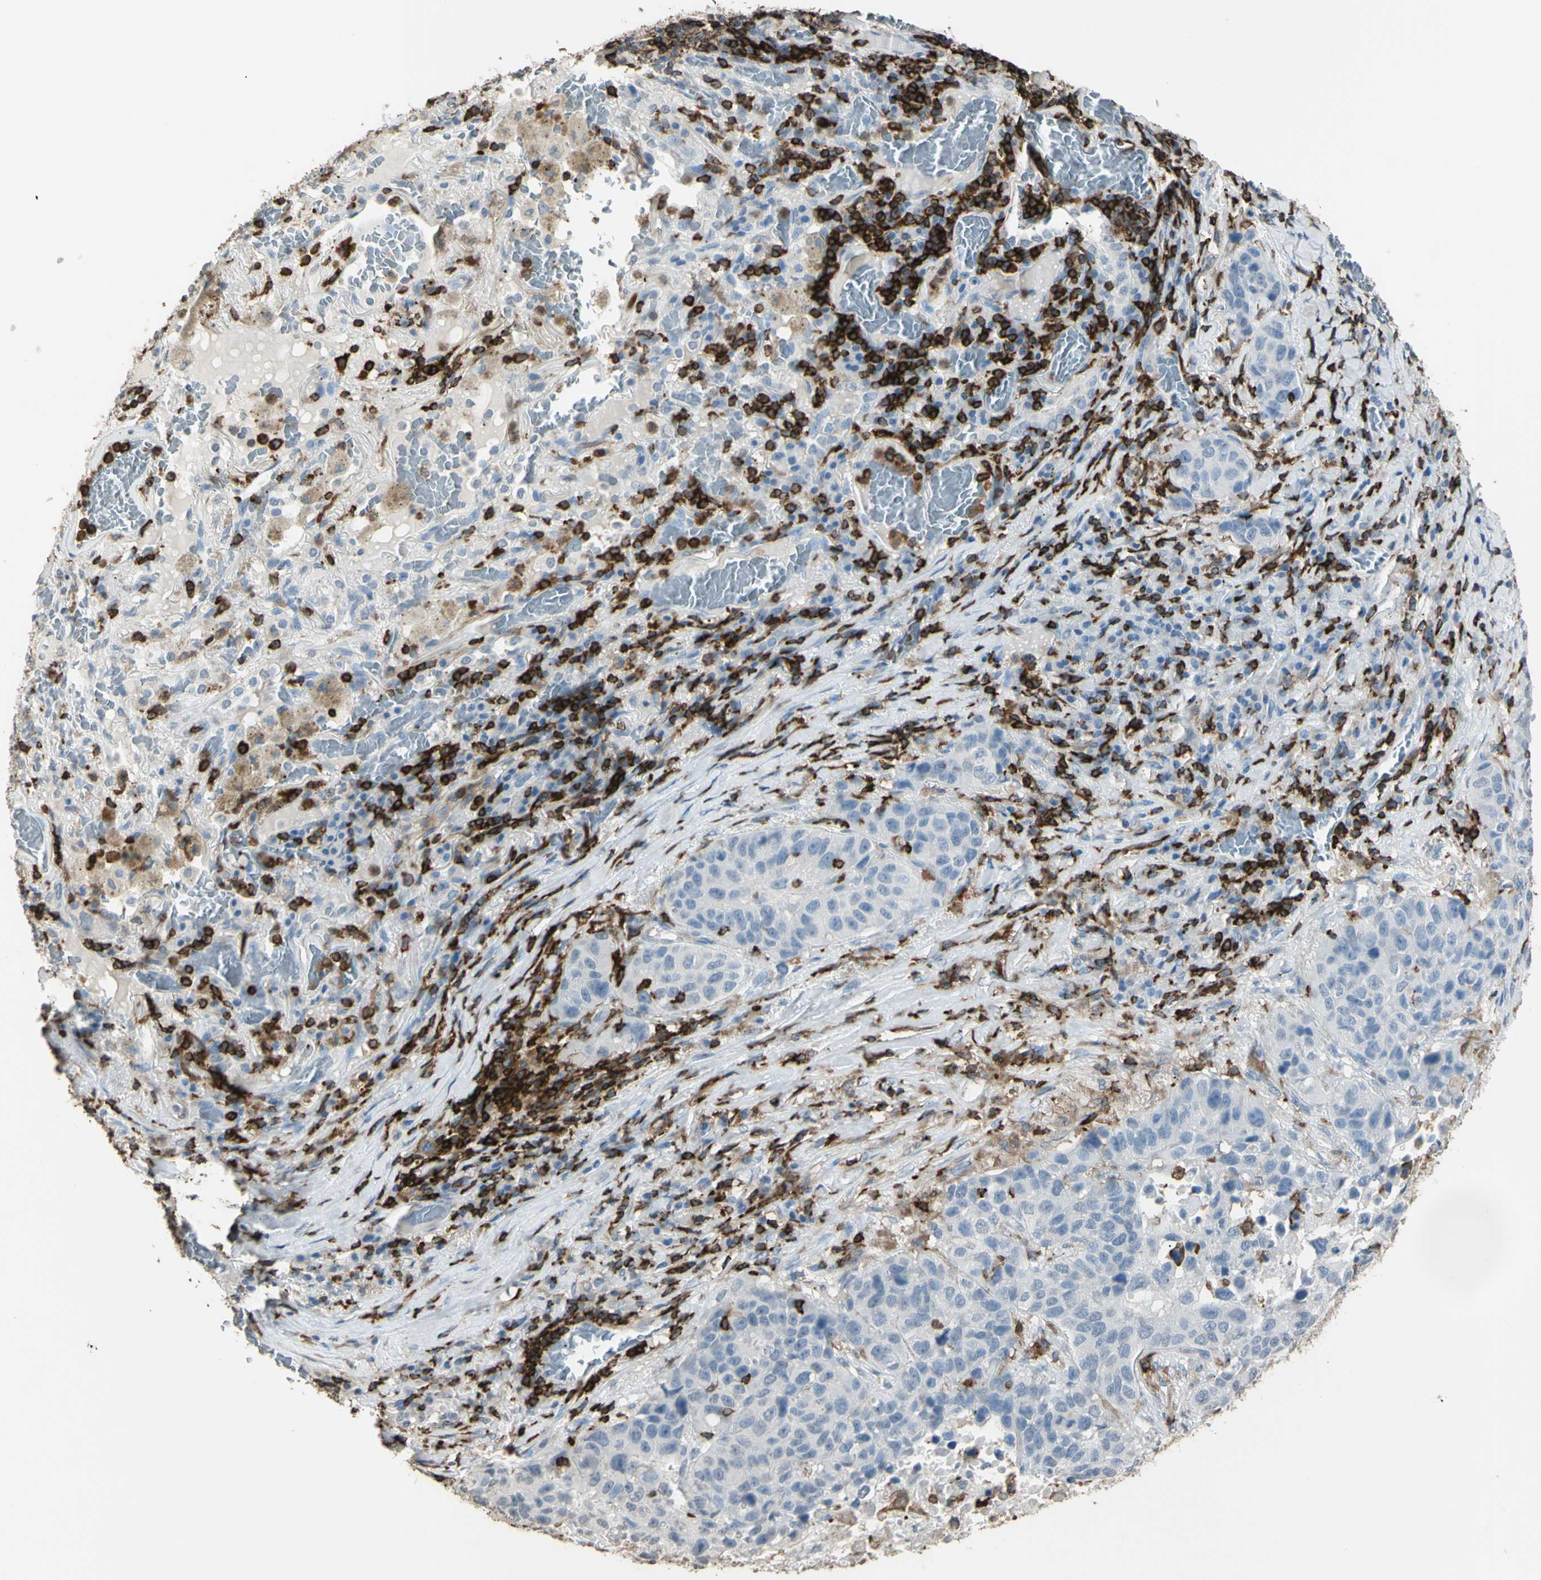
{"staining": {"intensity": "negative", "quantity": "none", "location": "none"}, "tissue": "lung cancer", "cell_type": "Tumor cells", "image_type": "cancer", "snomed": [{"axis": "morphology", "description": "Squamous cell carcinoma, NOS"}, {"axis": "topography", "description": "Lung"}], "caption": "The immunohistochemistry (IHC) photomicrograph has no significant staining in tumor cells of lung cancer (squamous cell carcinoma) tissue.", "gene": "PSTPIP1", "patient": {"sex": "male", "age": 57}}